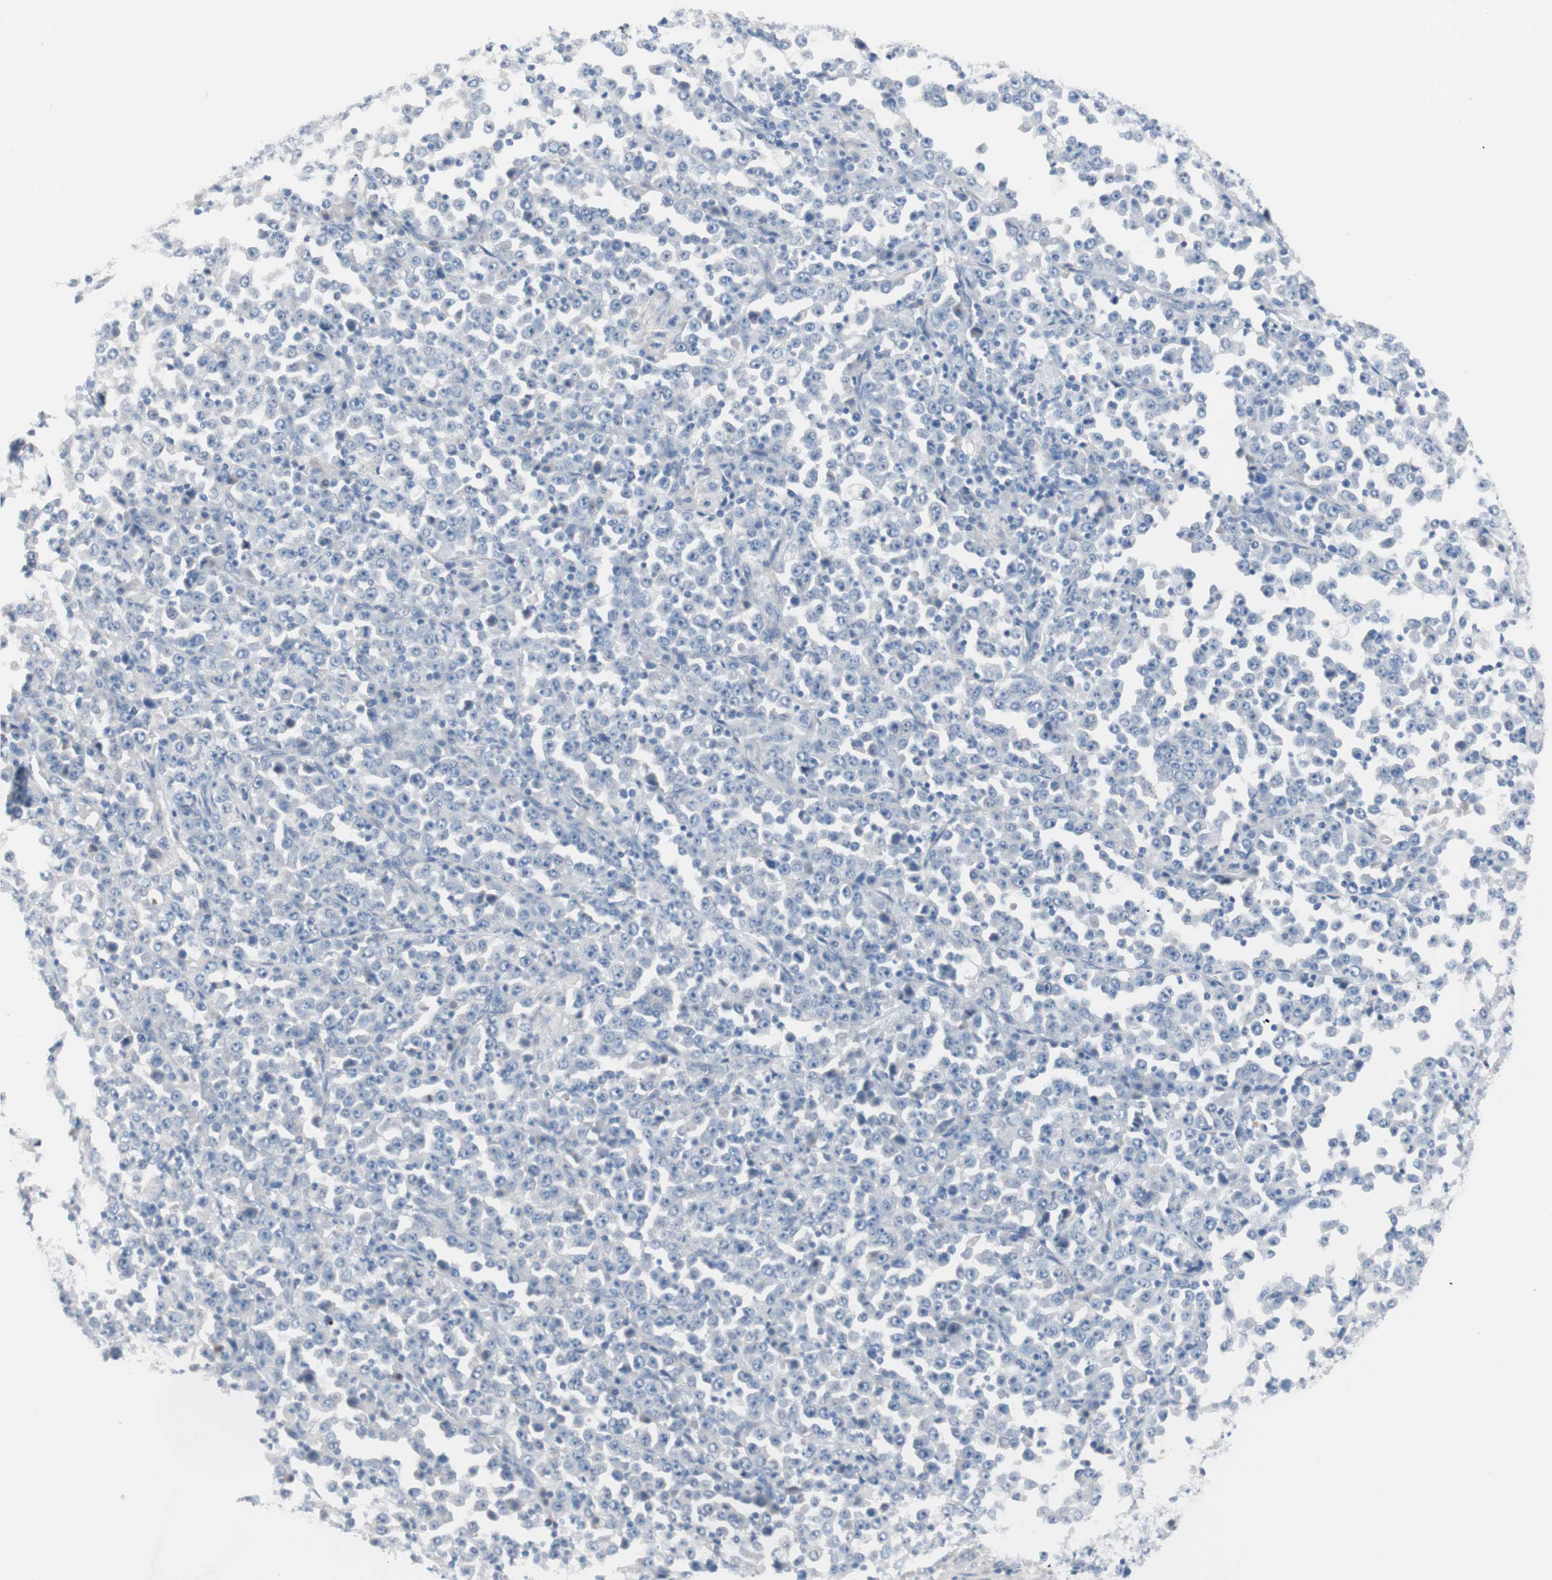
{"staining": {"intensity": "negative", "quantity": "none", "location": "none"}, "tissue": "stomach cancer", "cell_type": "Tumor cells", "image_type": "cancer", "snomed": [{"axis": "morphology", "description": "Normal tissue, NOS"}, {"axis": "morphology", "description": "Adenocarcinoma, NOS"}, {"axis": "topography", "description": "Stomach, upper"}, {"axis": "topography", "description": "Stomach"}], "caption": "DAB immunohistochemical staining of human stomach cancer (adenocarcinoma) demonstrates no significant staining in tumor cells. (DAB (3,3'-diaminobenzidine) immunohistochemistry with hematoxylin counter stain).", "gene": "ULBP1", "patient": {"sex": "male", "age": 59}}